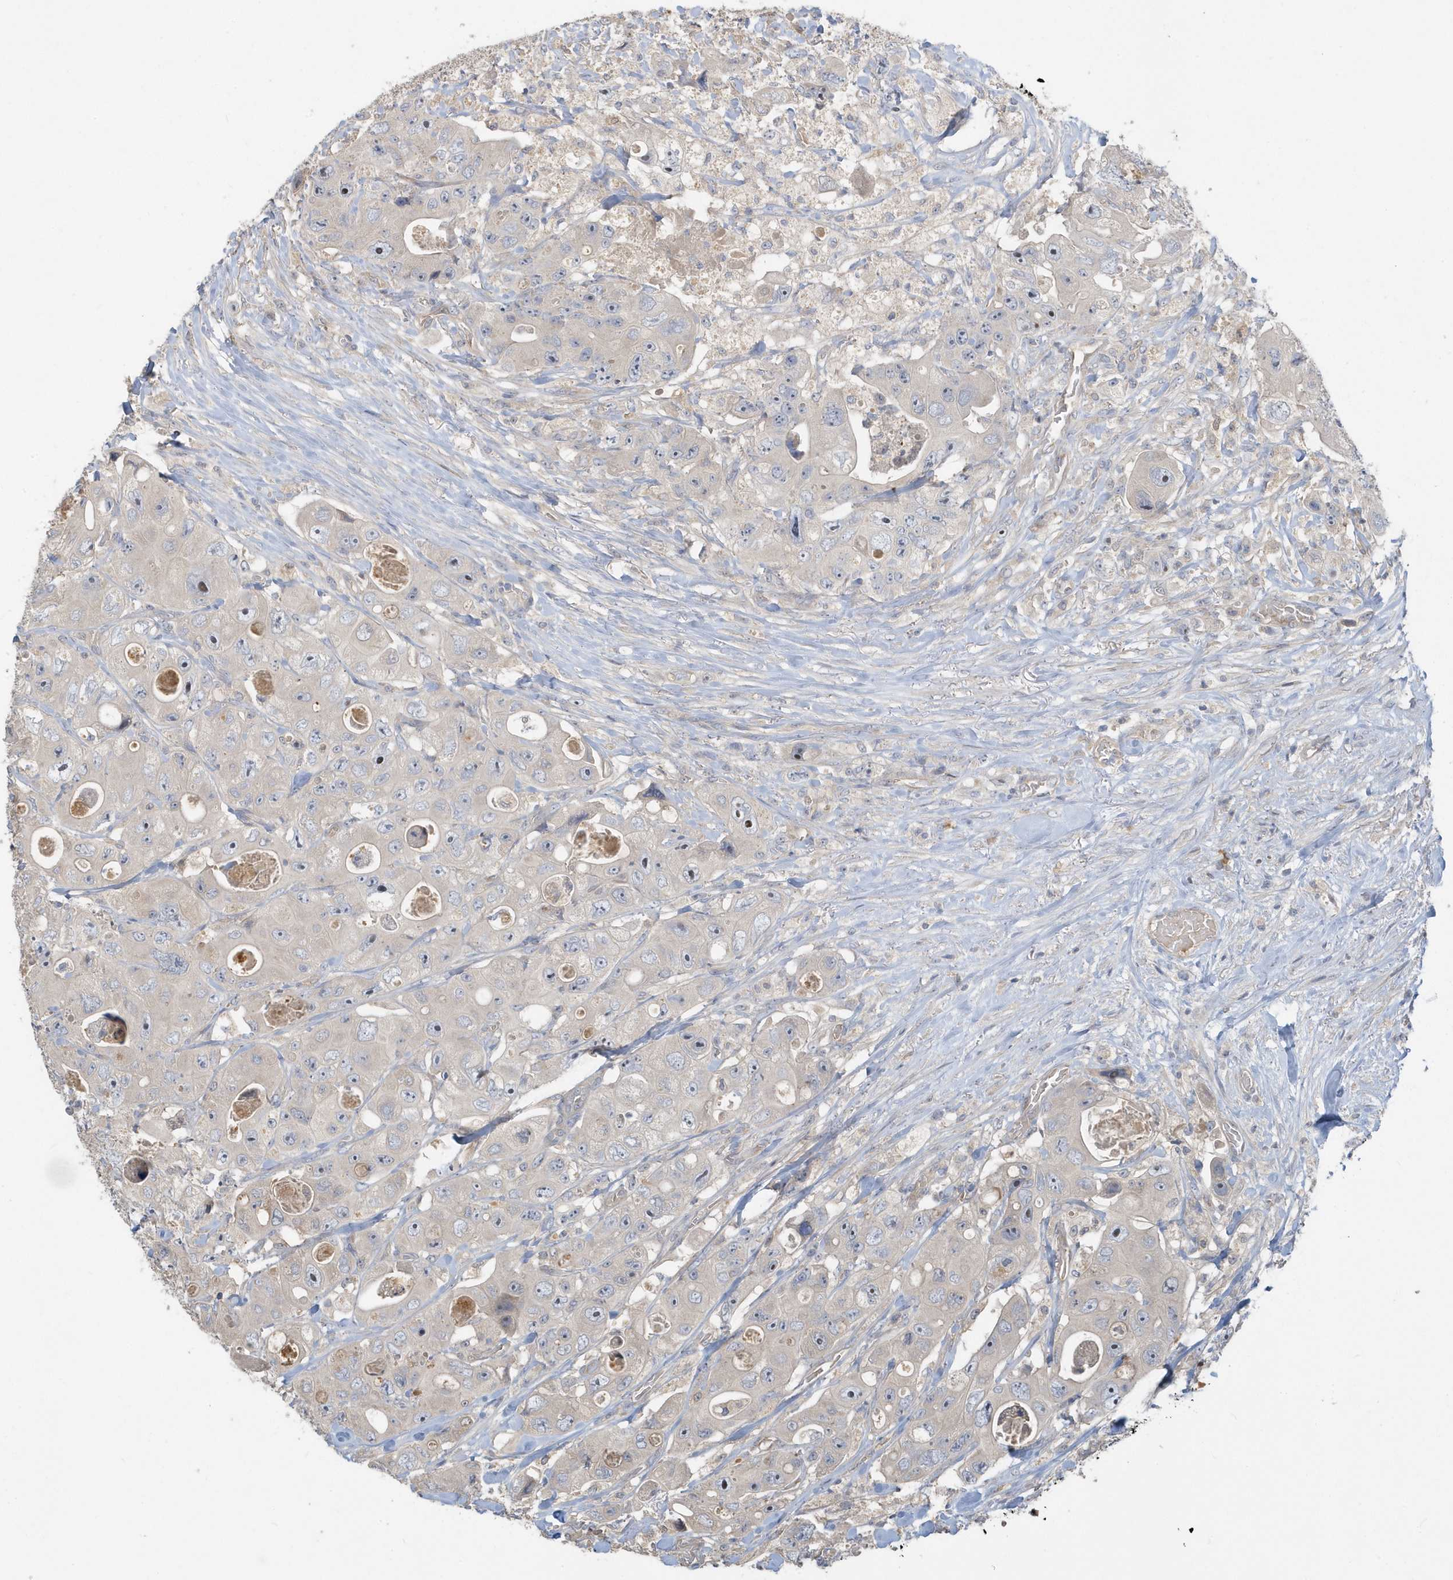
{"staining": {"intensity": "negative", "quantity": "none", "location": "none"}, "tissue": "colorectal cancer", "cell_type": "Tumor cells", "image_type": "cancer", "snomed": [{"axis": "morphology", "description": "Adenocarcinoma, NOS"}, {"axis": "topography", "description": "Colon"}], "caption": "Immunohistochemical staining of colorectal cancer reveals no significant staining in tumor cells.", "gene": "USP53", "patient": {"sex": "female", "age": 46}}